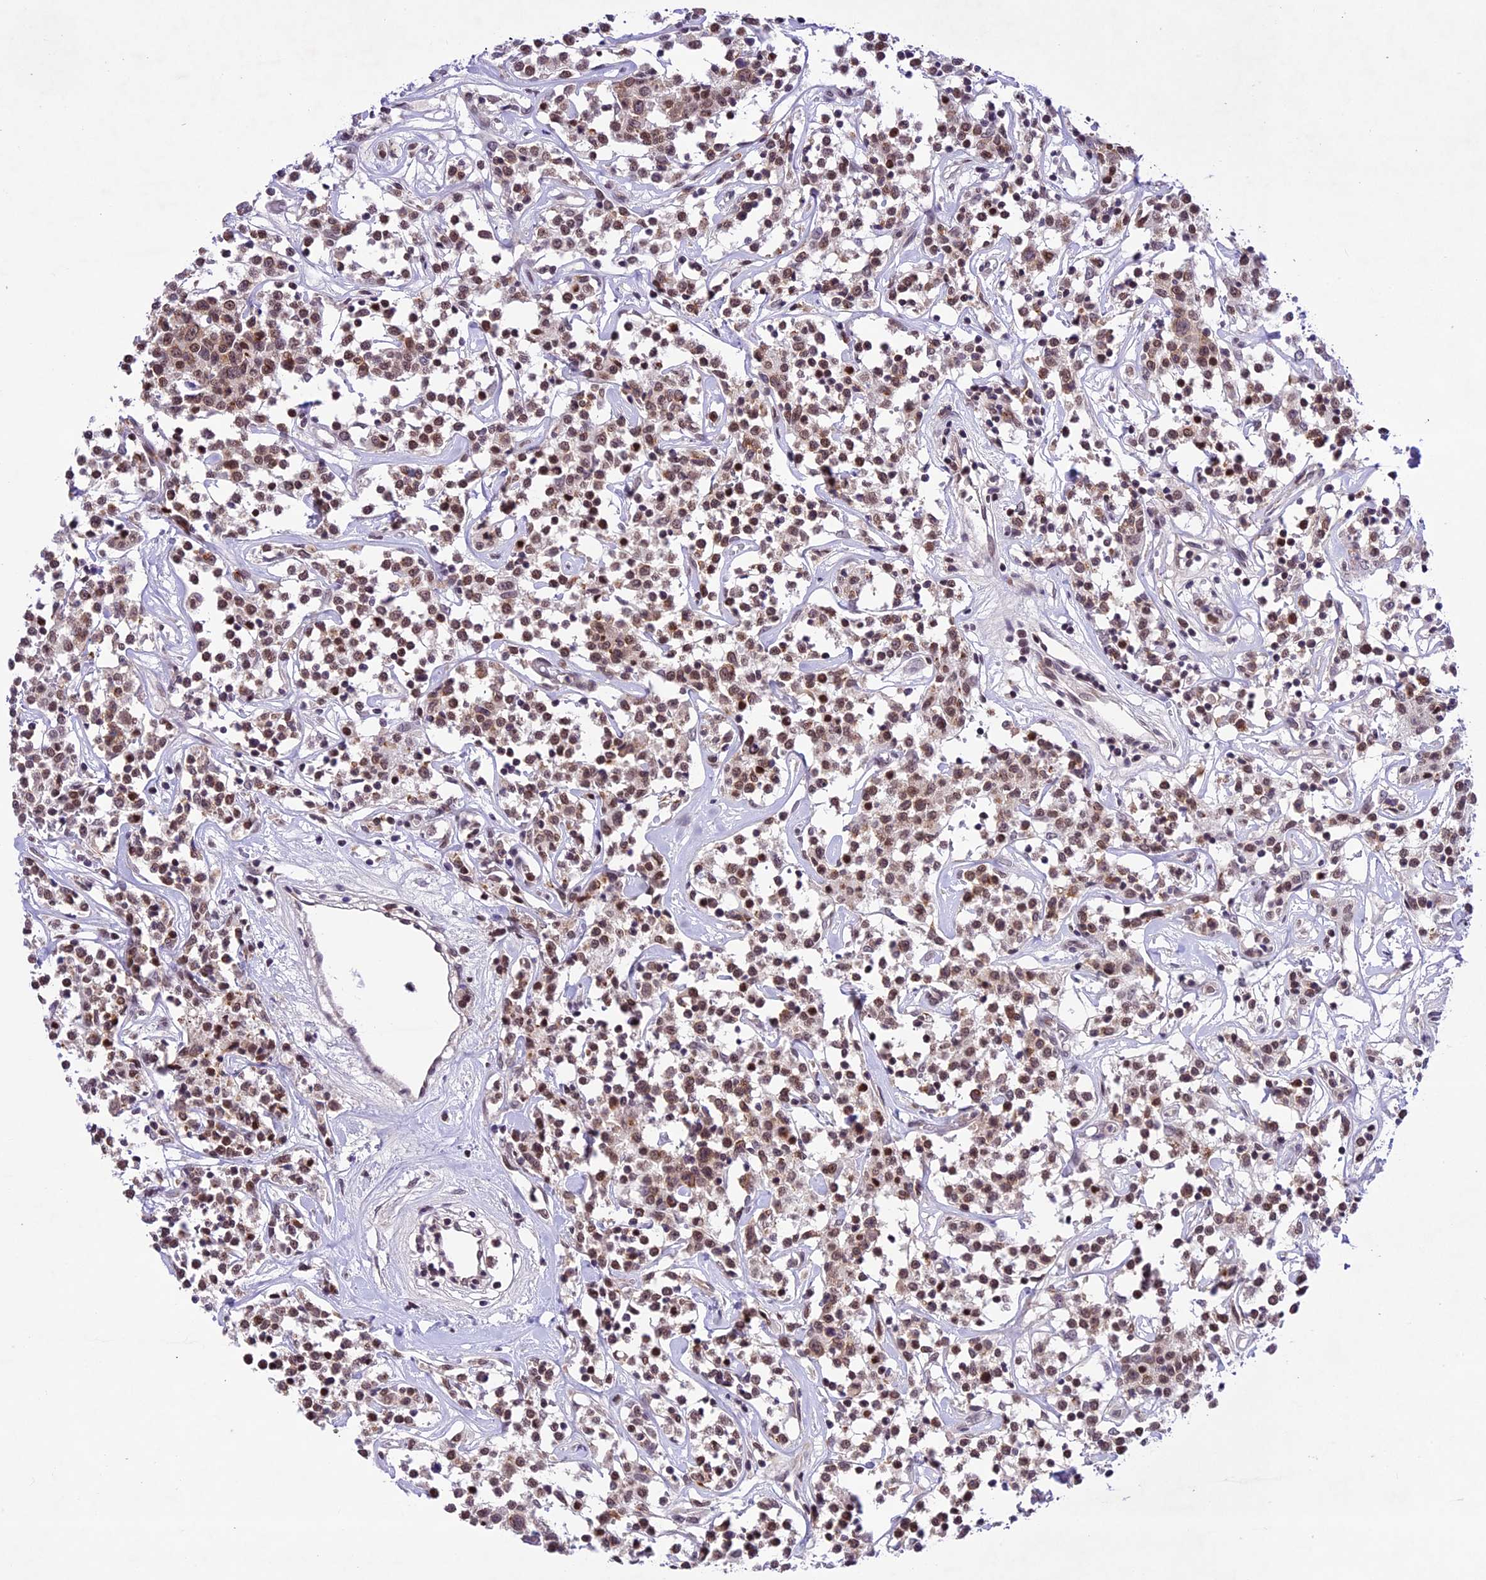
{"staining": {"intensity": "moderate", "quantity": ">75%", "location": "nuclear"}, "tissue": "lymphoma", "cell_type": "Tumor cells", "image_type": "cancer", "snomed": [{"axis": "morphology", "description": "Malignant lymphoma, non-Hodgkin's type, Low grade"}, {"axis": "topography", "description": "Small intestine"}], "caption": "DAB immunohistochemical staining of human malignant lymphoma, non-Hodgkin's type (low-grade) exhibits moderate nuclear protein positivity in about >75% of tumor cells.", "gene": "SHKBP1", "patient": {"sex": "female", "age": 59}}